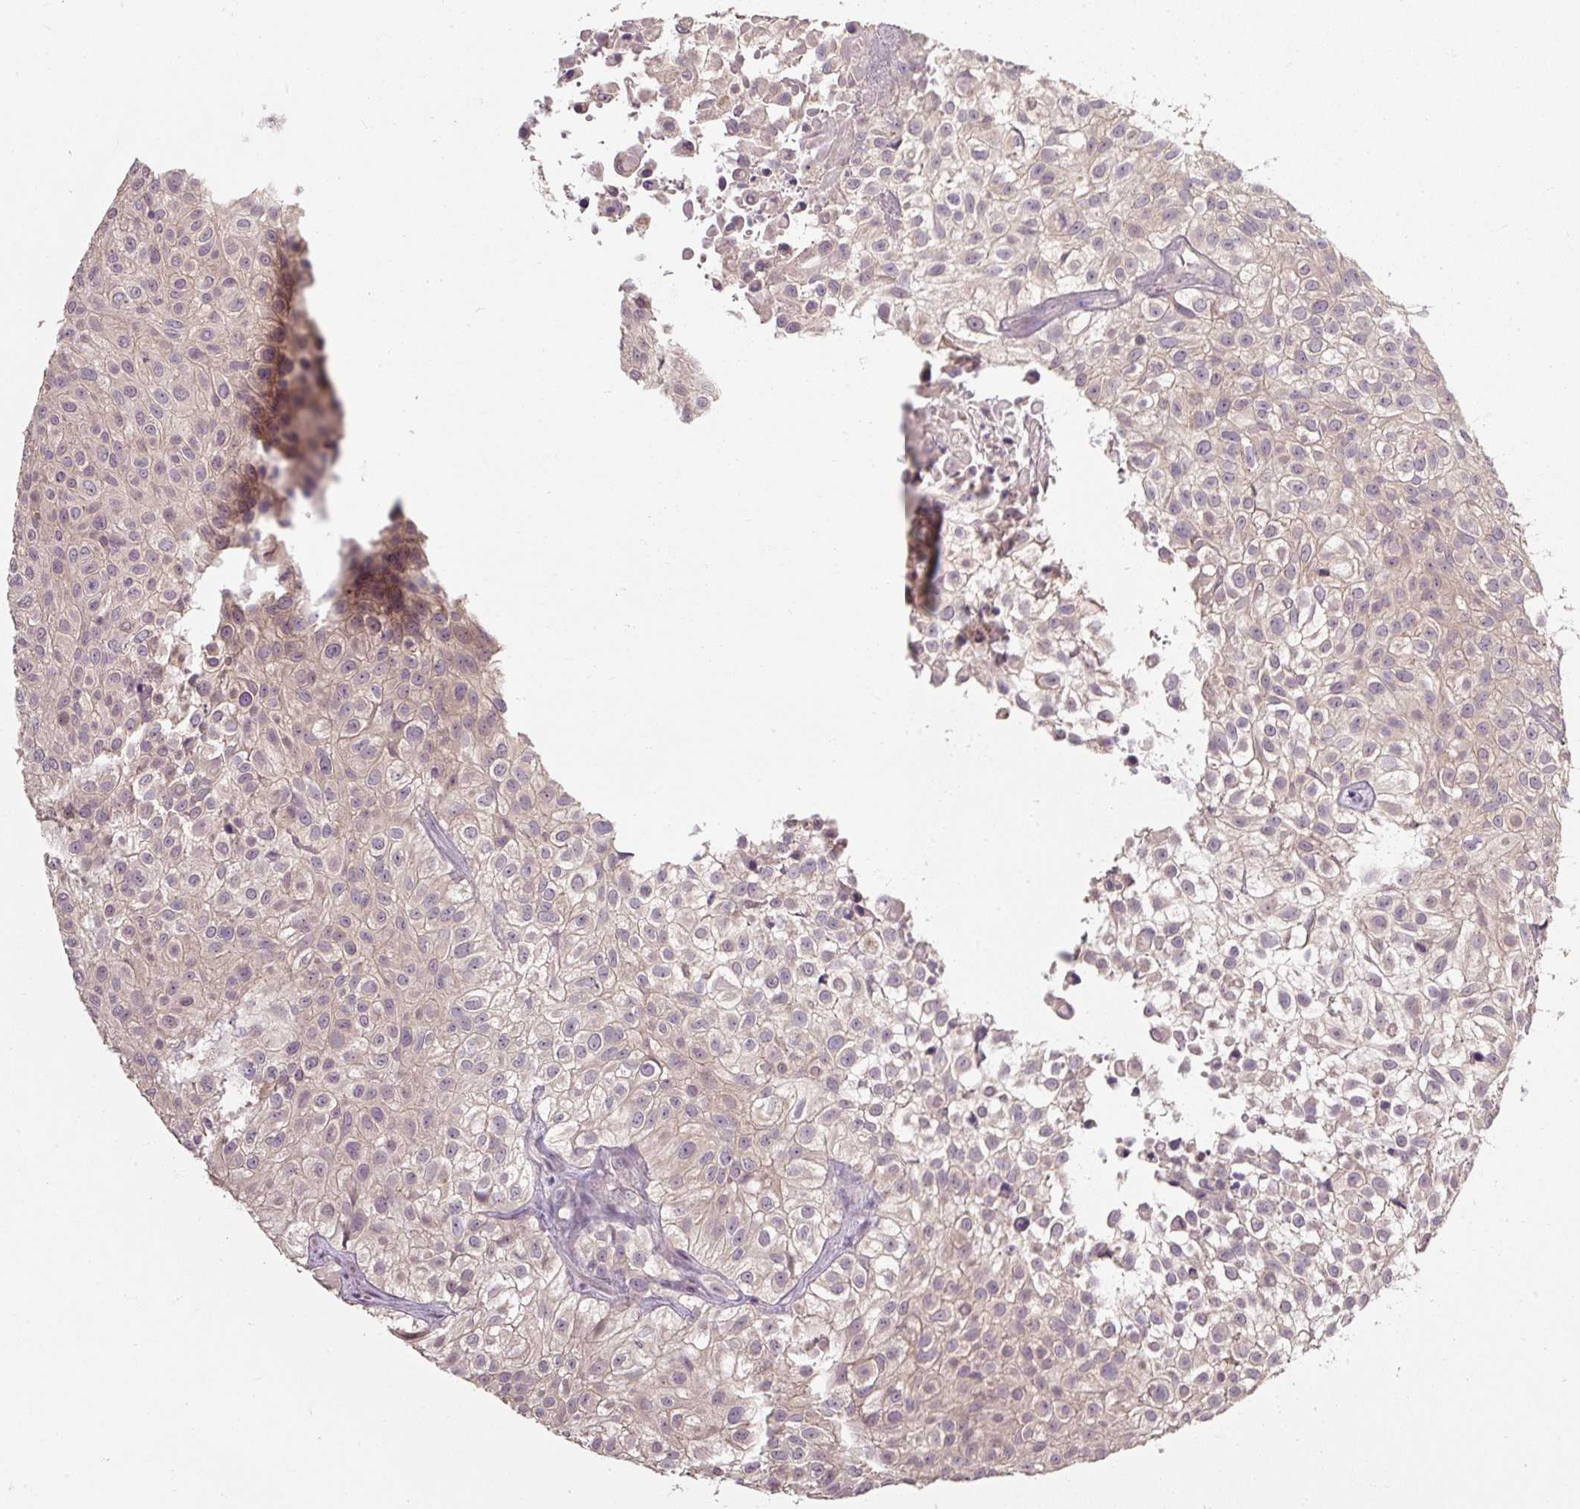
{"staining": {"intensity": "negative", "quantity": "none", "location": "none"}, "tissue": "urothelial cancer", "cell_type": "Tumor cells", "image_type": "cancer", "snomed": [{"axis": "morphology", "description": "Urothelial carcinoma, High grade"}, {"axis": "topography", "description": "Urinary bladder"}], "caption": "DAB immunohistochemical staining of human urothelial cancer displays no significant staining in tumor cells.", "gene": "CFAP65", "patient": {"sex": "male", "age": 56}}